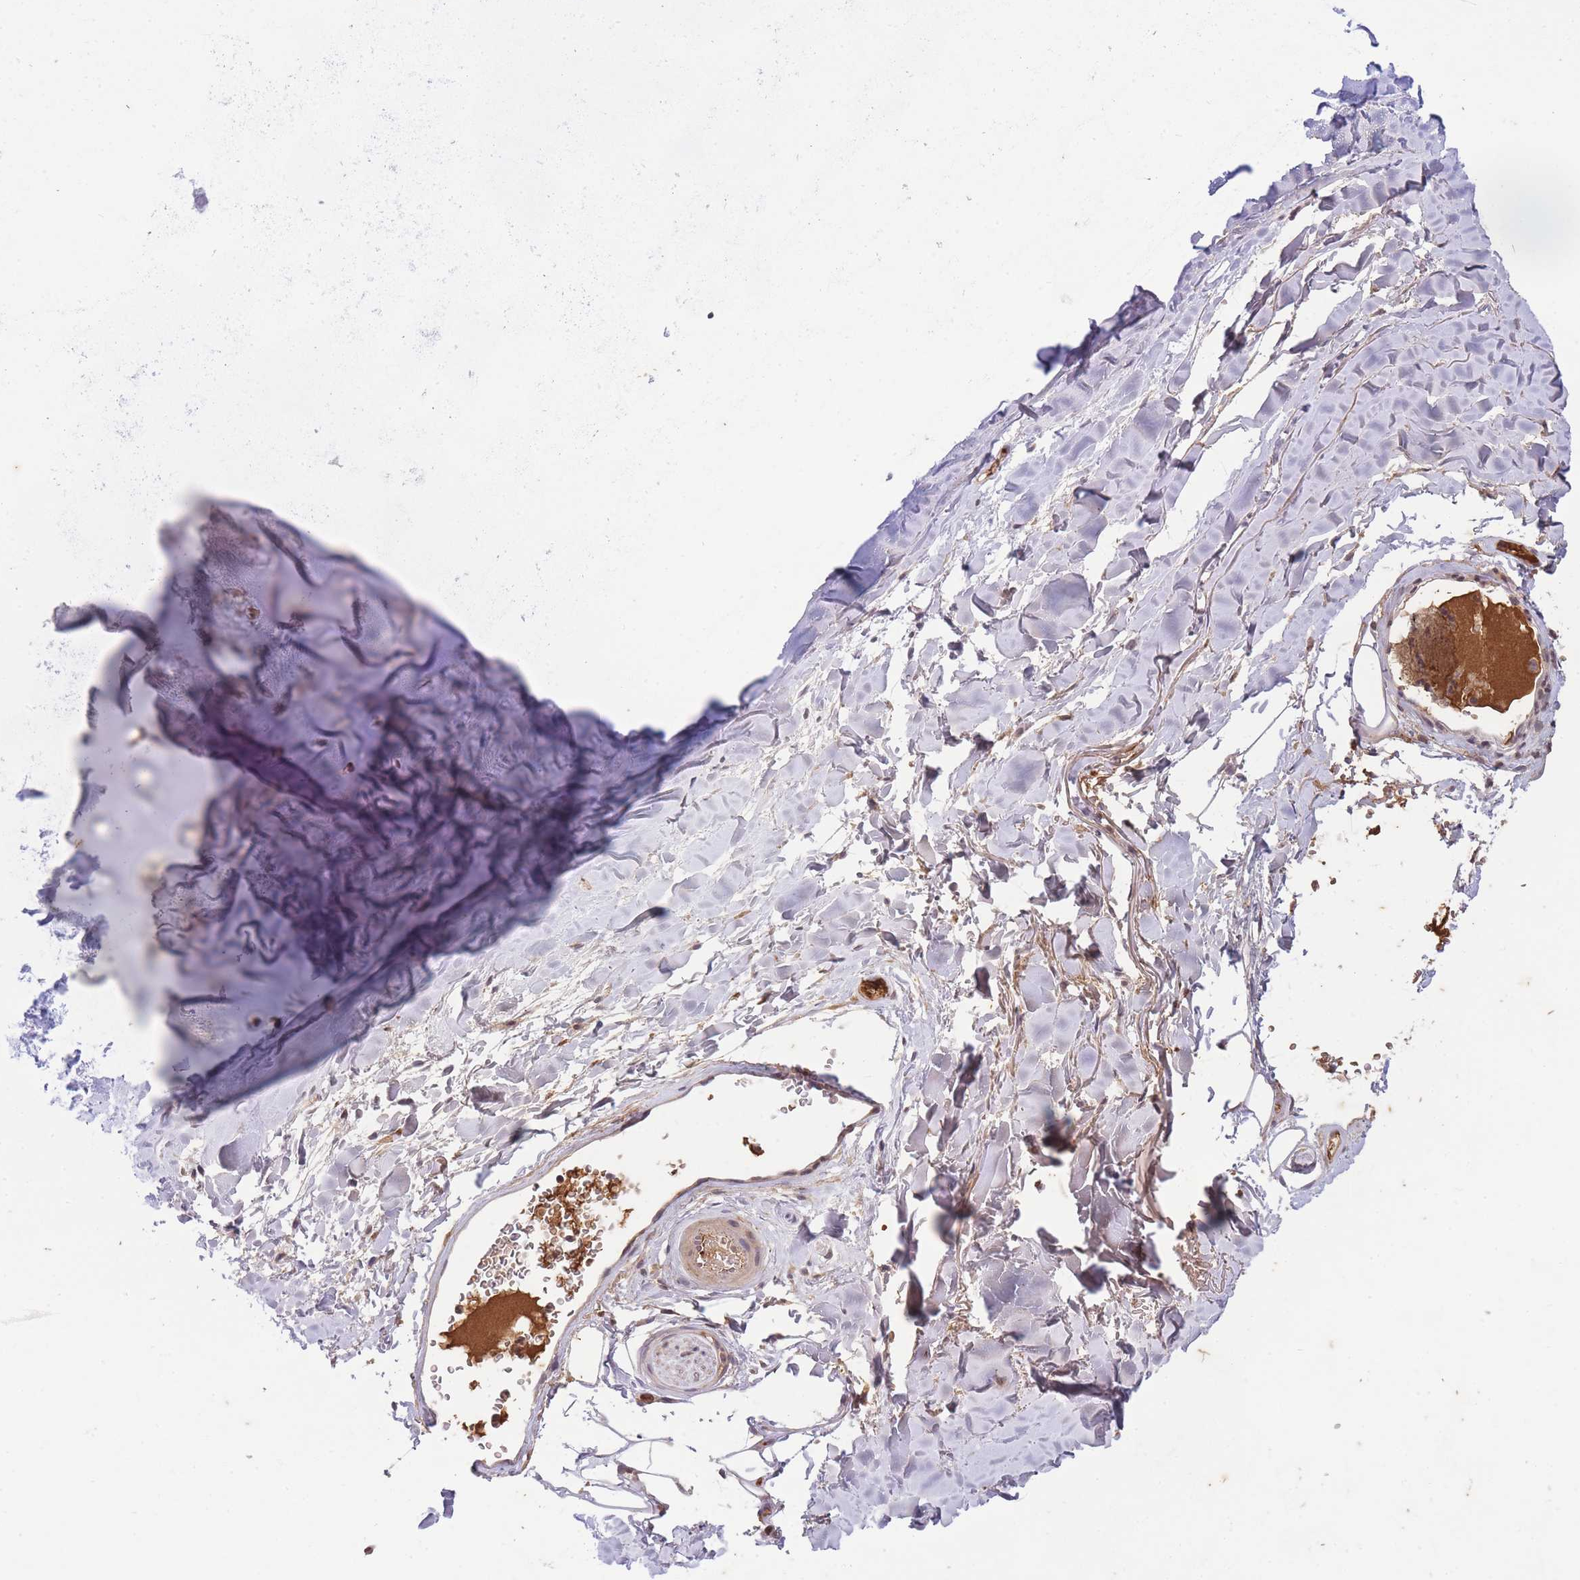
{"staining": {"intensity": "negative", "quantity": "none", "location": "none"}, "tissue": "adipose tissue", "cell_type": "Adipocytes", "image_type": "normal", "snomed": [{"axis": "morphology", "description": "Normal tissue, NOS"}, {"axis": "topography", "description": "Cartilage tissue"}], "caption": "An IHC histopathology image of normal adipose tissue is shown. There is no staining in adipocytes of adipose tissue. (DAB immunohistochemistry with hematoxylin counter stain).", "gene": "RALGDS", "patient": {"sex": "male", "age": 80}}